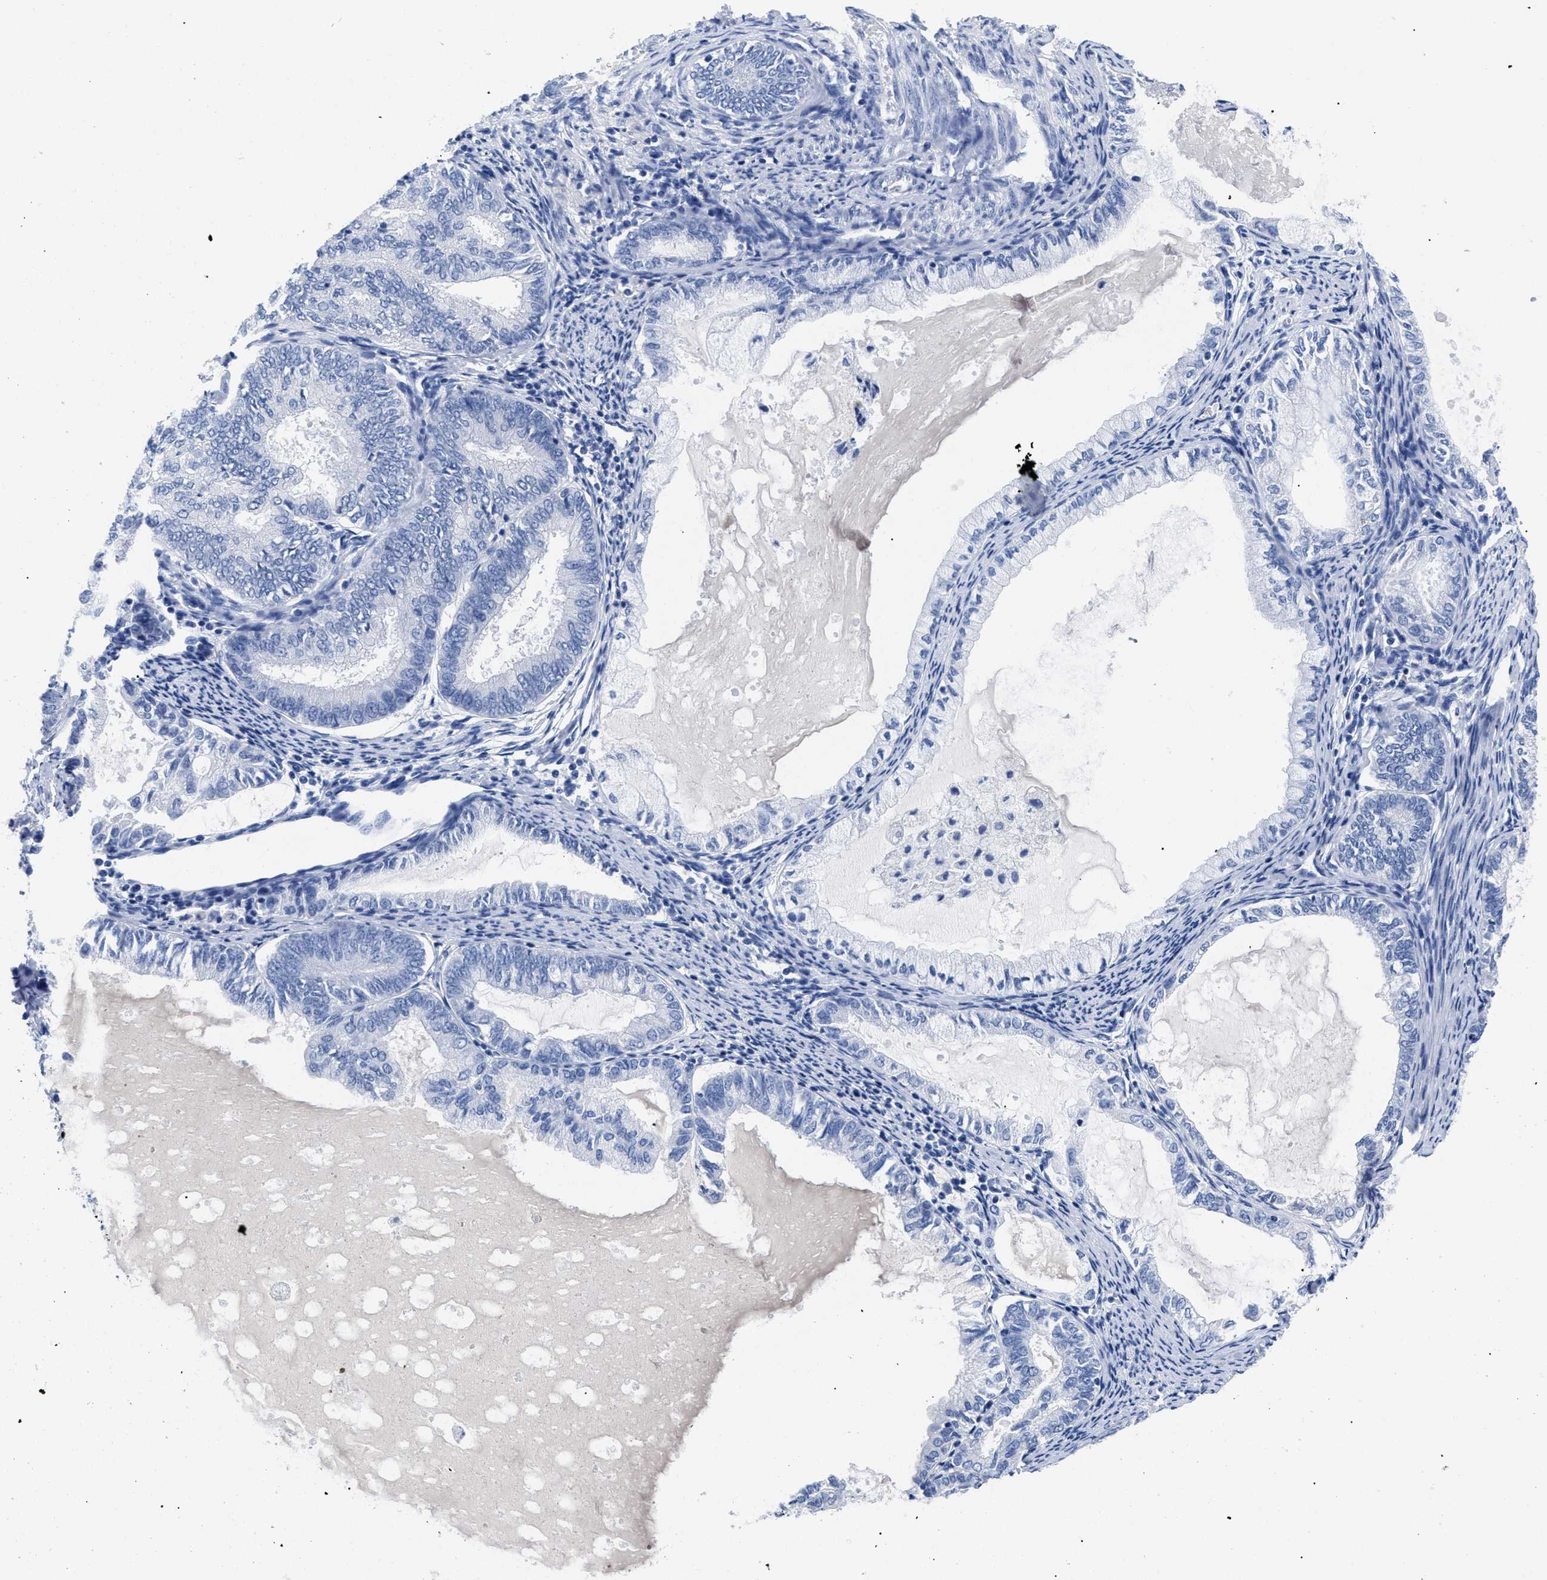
{"staining": {"intensity": "negative", "quantity": "none", "location": "none"}, "tissue": "endometrial cancer", "cell_type": "Tumor cells", "image_type": "cancer", "snomed": [{"axis": "morphology", "description": "Adenocarcinoma, NOS"}, {"axis": "topography", "description": "Endometrium"}], "caption": "Image shows no significant protein expression in tumor cells of endometrial adenocarcinoma.", "gene": "TREML1", "patient": {"sex": "female", "age": 86}}